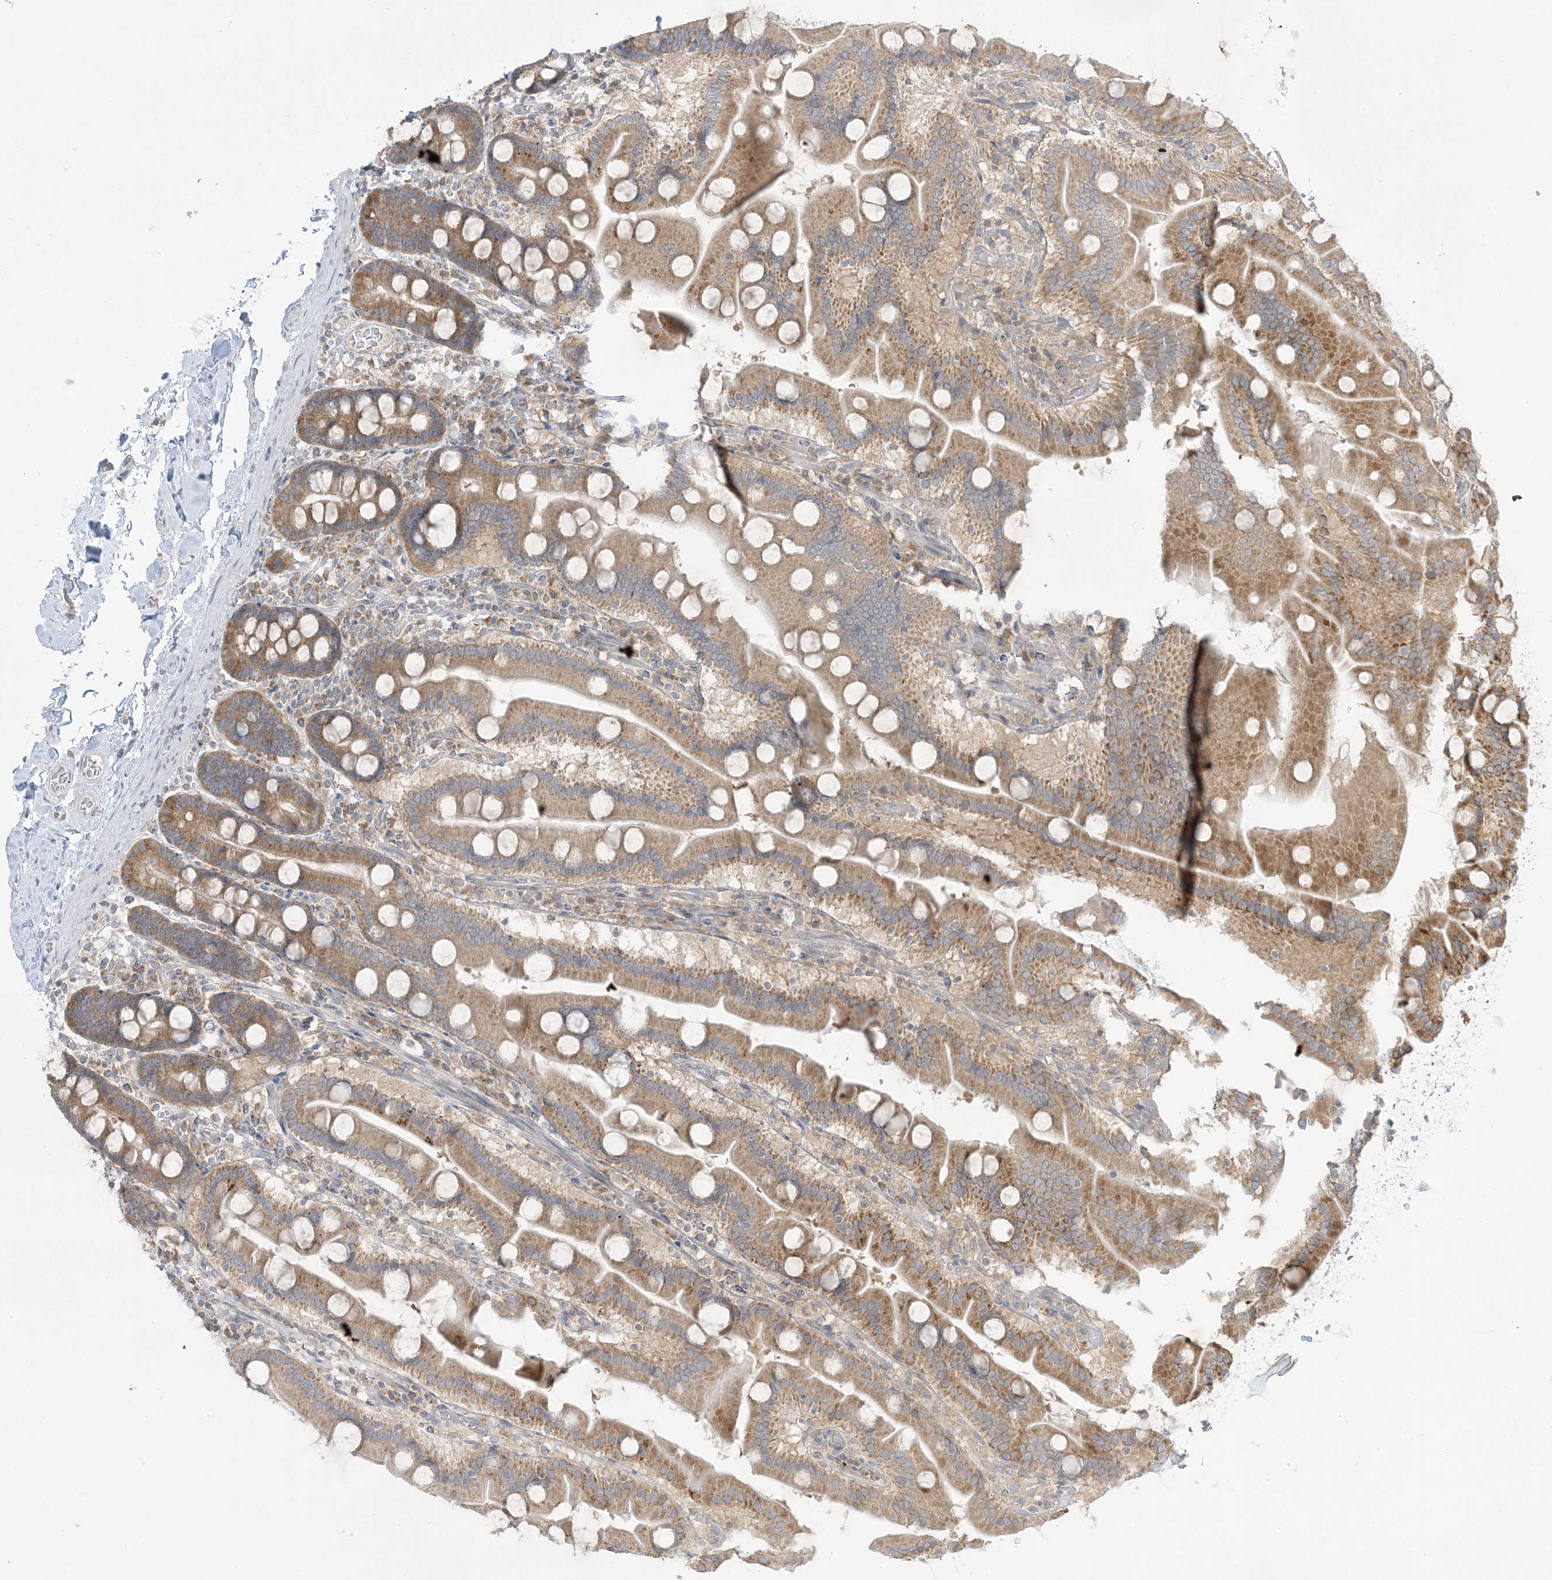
{"staining": {"intensity": "strong", "quantity": ">75%", "location": "cytoplasmic/membranous"}, "tissue": "duodenum", "cell_type": "Glandular cells", "image_type": "normal", "snomed": [{"axis": "morphology", "description": "Normal tissue, NOS"}, {"axis": "topography", "description": "Duodenum"}], "caption": "High-power microscopy captured an IHC histopathology image of benign duodenum, revealing strong cytoplasmic/membranous staining in about >75% of glandular cells.", "gene": "RPP40", "patient": {"sex": "male", "age": 55}}